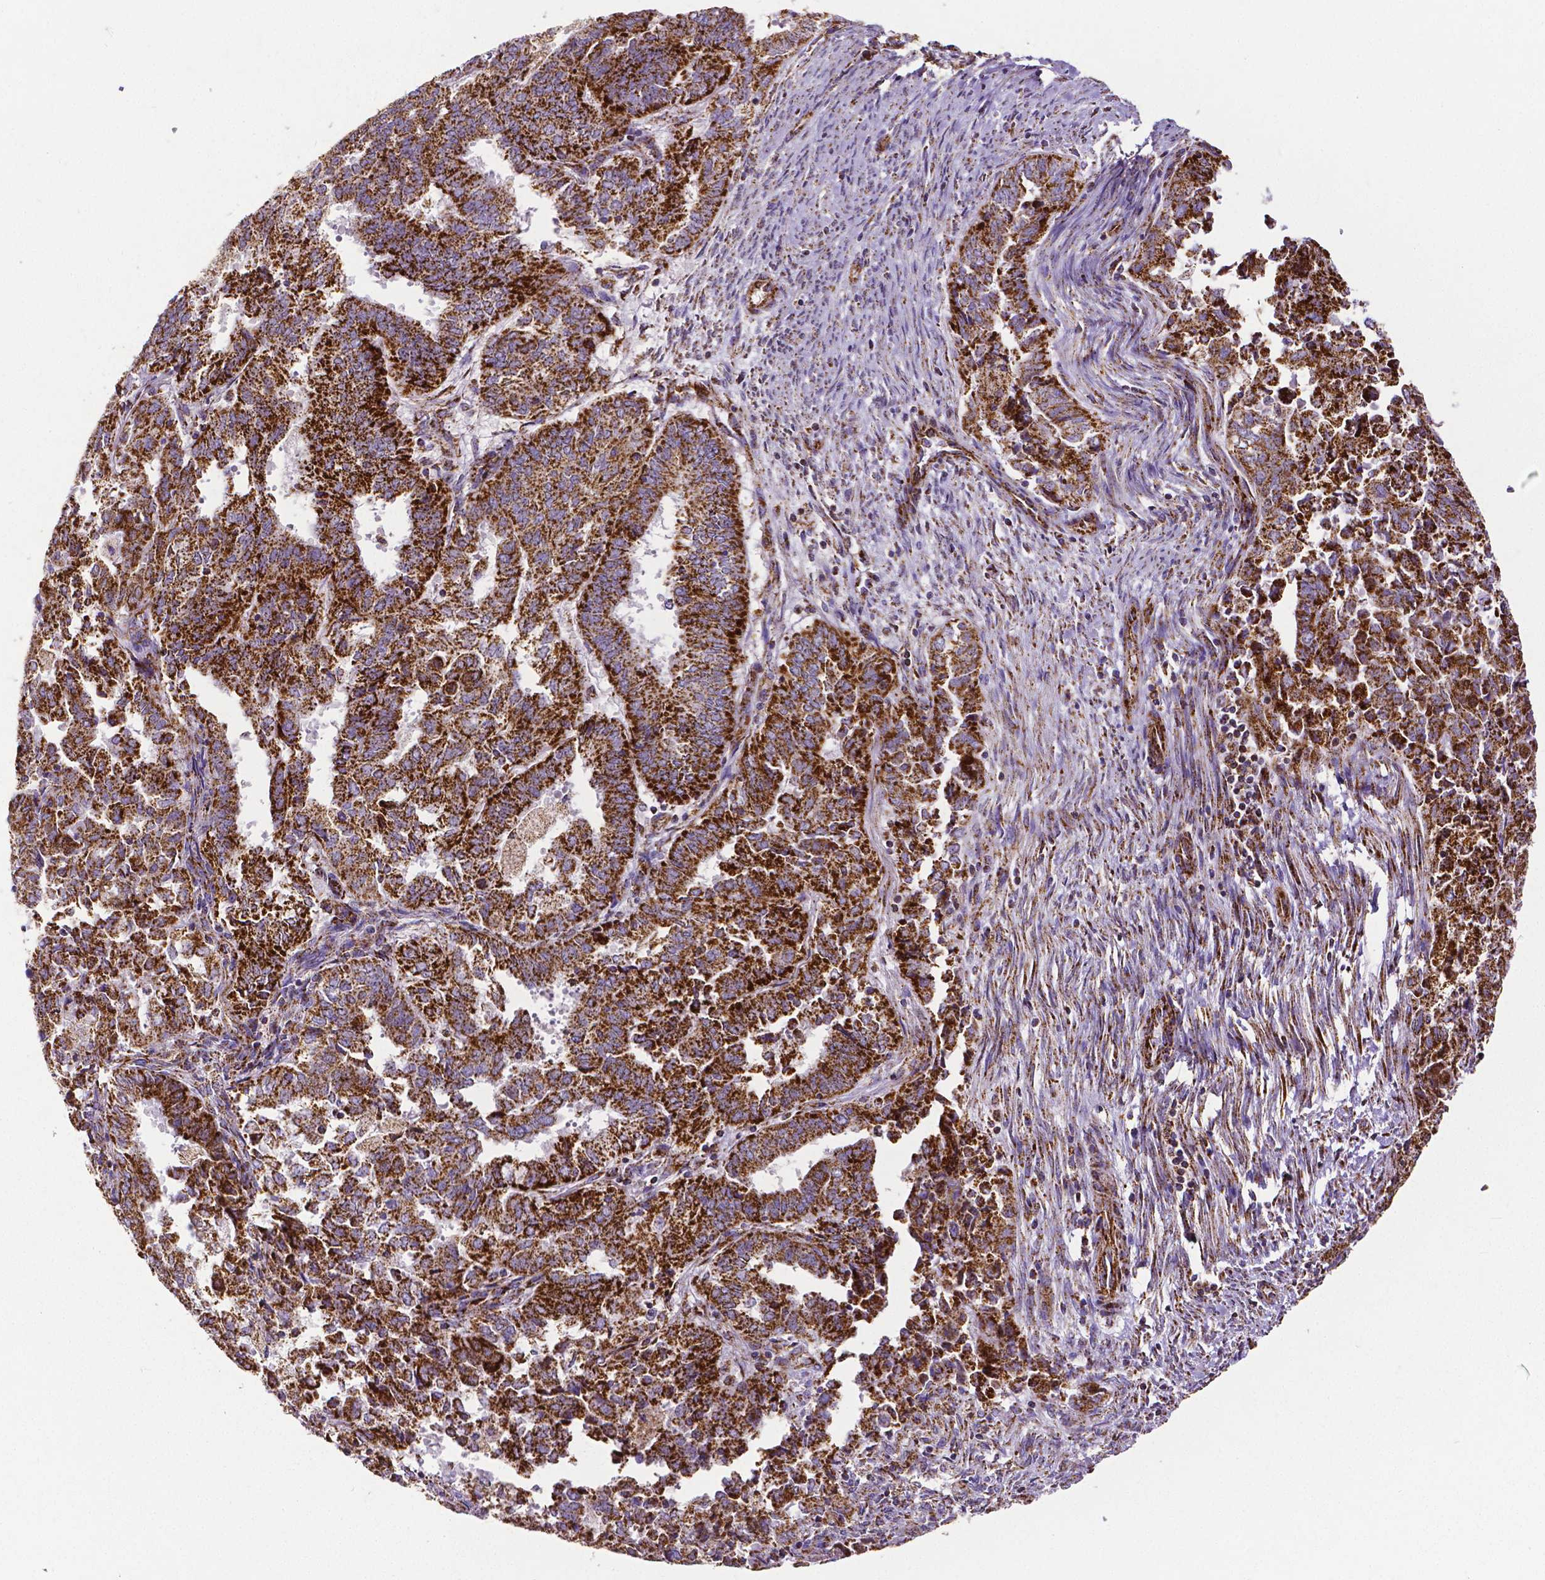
{"staining": {"intensity": "strong", "quantity": ">75%", "location": "cytoplasmic/membranous"}, "tissue": "endometrial cancer", "cell_type": "Tumor cells", "image_type": "cancer", "snomed": [{"axis": "morphology", "description": "Adenocarcinoma, NOS"}, {"axis": "topography", "description": "Endometrium"}], "caption": "This is an image of immunohistochemistry (IHC) staining of adenocarcinoma (endometrial), which shows strong positivity in the cytoplasmic/membranous of tumor cells.", "gene": "MACC1", "patient": {"sex": "female", "age": 72}}